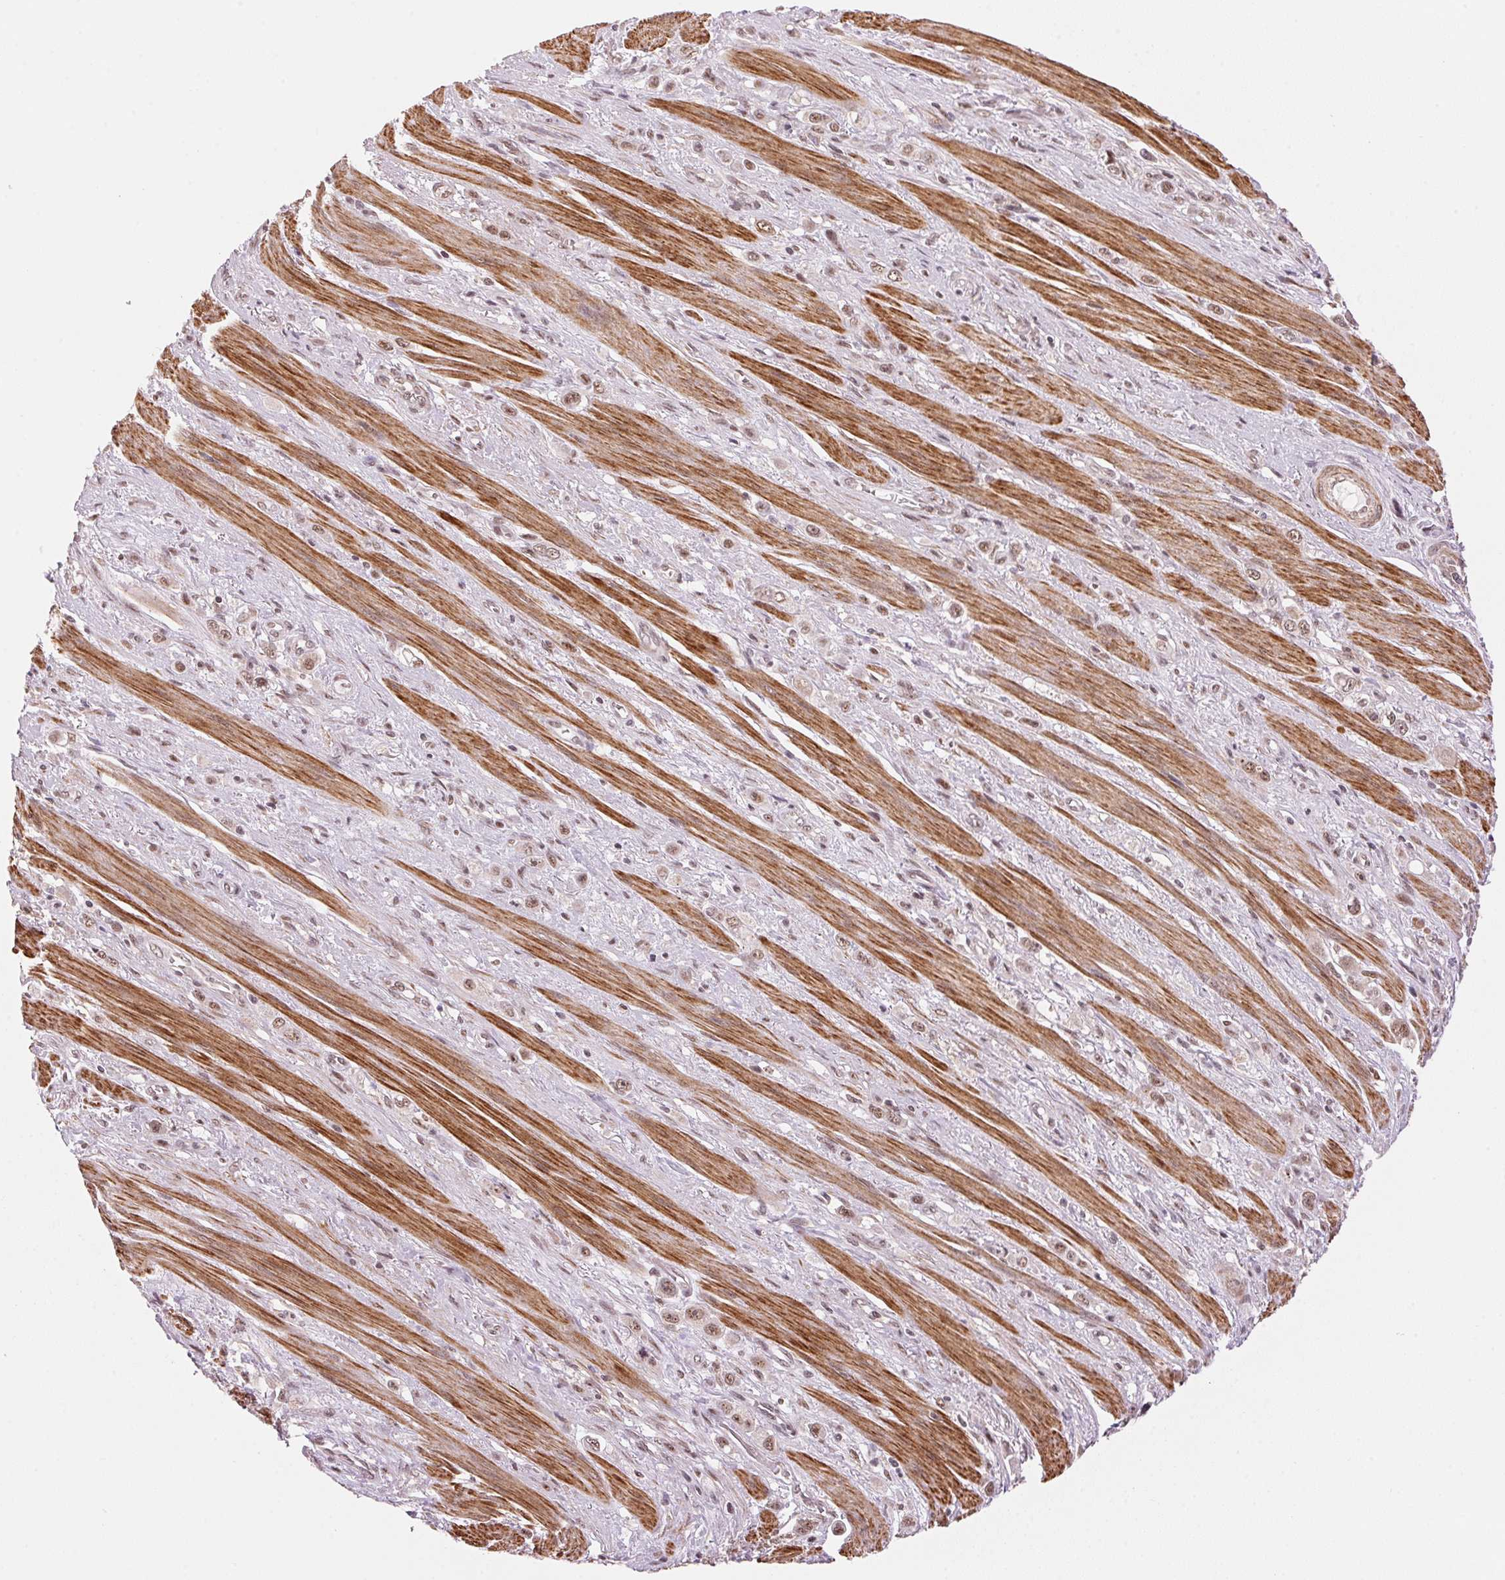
{"staining": {"intensity": "weak", "quantity": ">75%", "location": "nuclear"}, "tissue": "stomach cancer", "cell_type": "Tumor cells", "image_type": "cancer", "snomed": [{"axis": "morphology", "description": "Adenocarcinoma, NOS"}, {"axis": "topography", "description": "Stomach, upper"}], "caption": "There is low levels of weak nuclear expression in tumor cells of stomach cancer (adenocarcinoma), as demonstrated by immunohistochemical staining (brown color).", "gene": "HNRNPDL", "patient": {"sex": "male", "age": 75}}